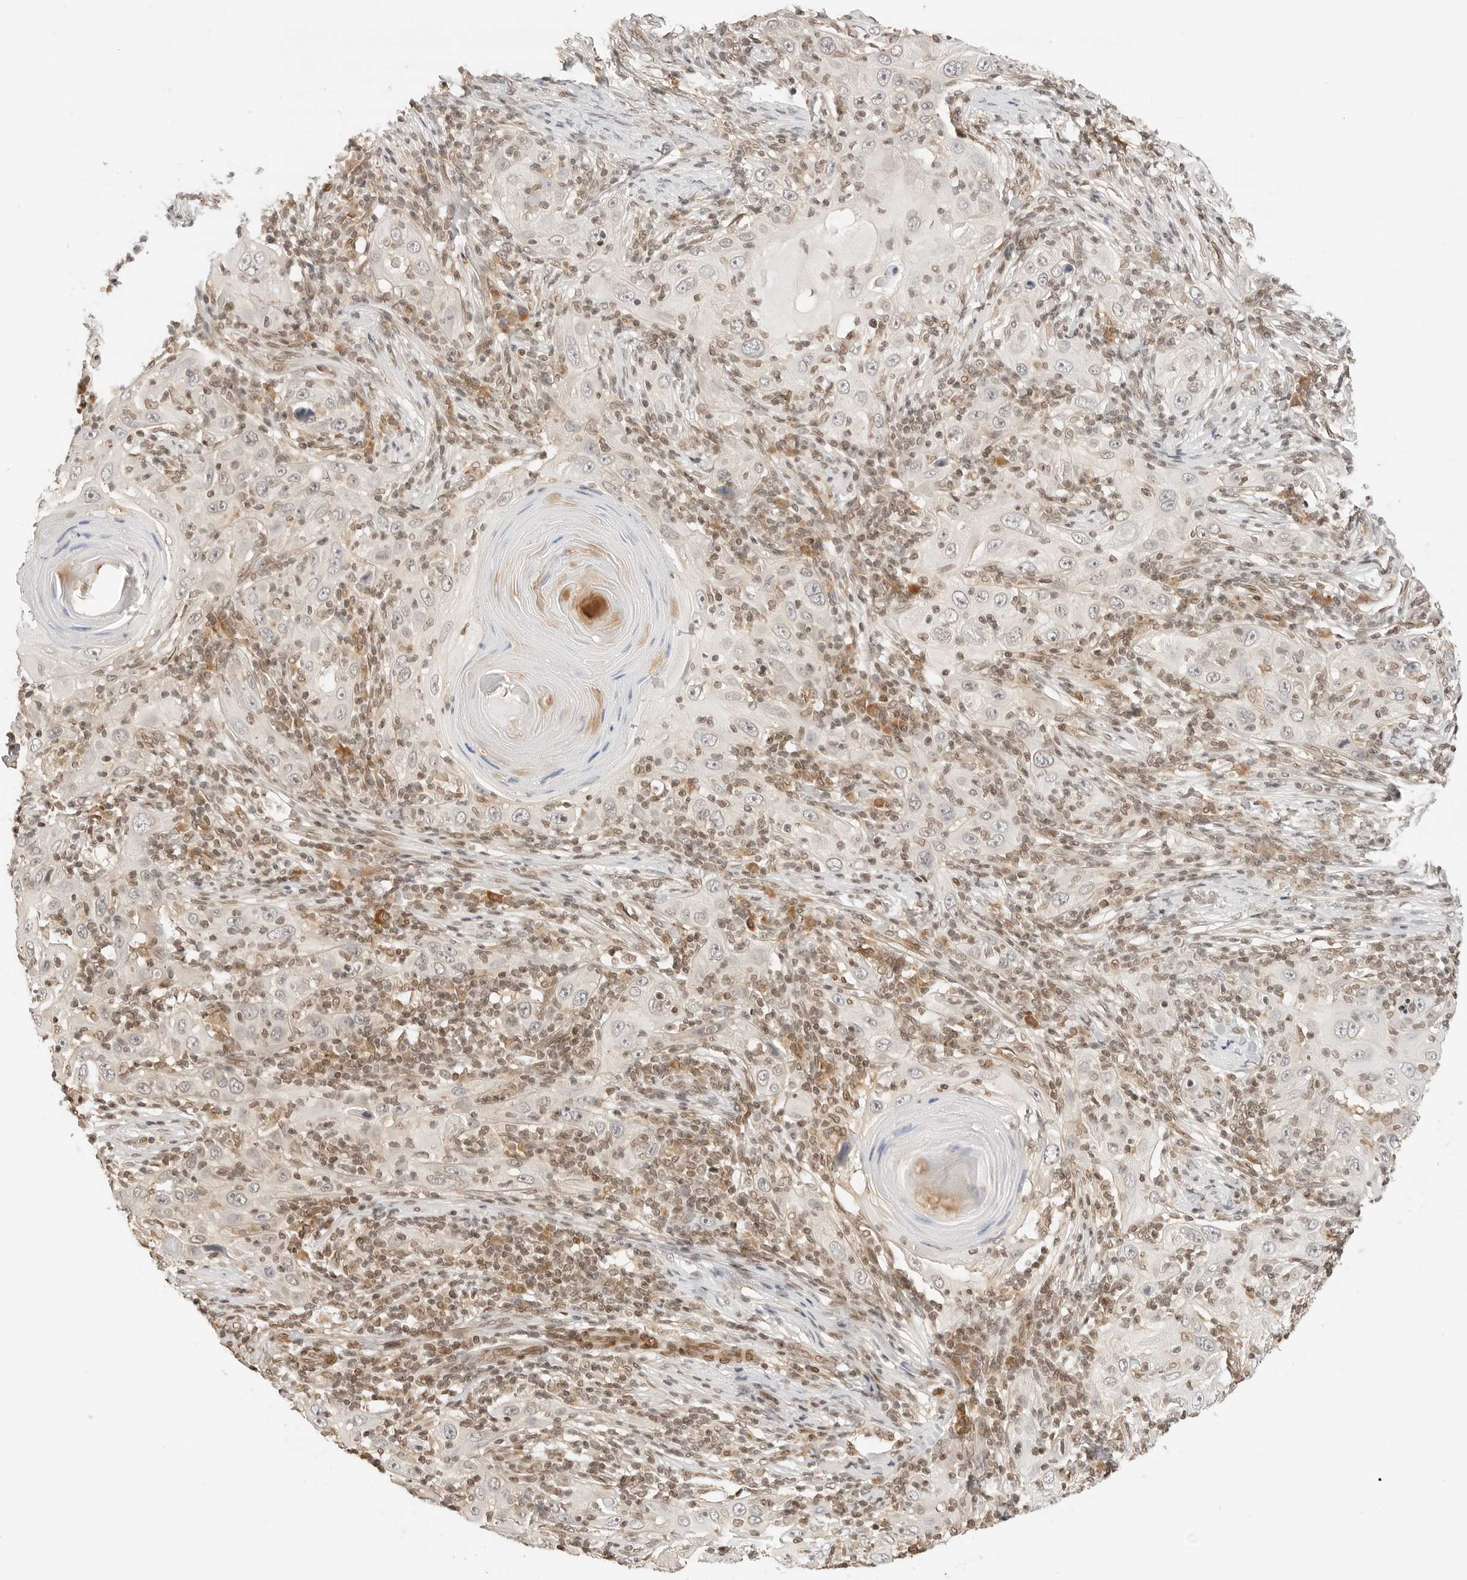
{"staining": {"intensity": "negative", "quantity": "none", "location": "none"}, "tissue": "skin cancer", "cell_type": "Tumor cells", "image_type": "cancer", "snomed": [{"axis": "morphology", "description": "Squamous cell carcinoma, NOS"}, {"axis": "topography", "description": "Skin"}], "caption": "Immunohistochemistry (IHC) micrograph of neoplastic tissue: skin cancer (squamous cell carcinoma) stained with DAB demonstrates no significant protein expression in tumor cells.", "gene": "POLH", "patient": {"sex": "female", "age": 88}}